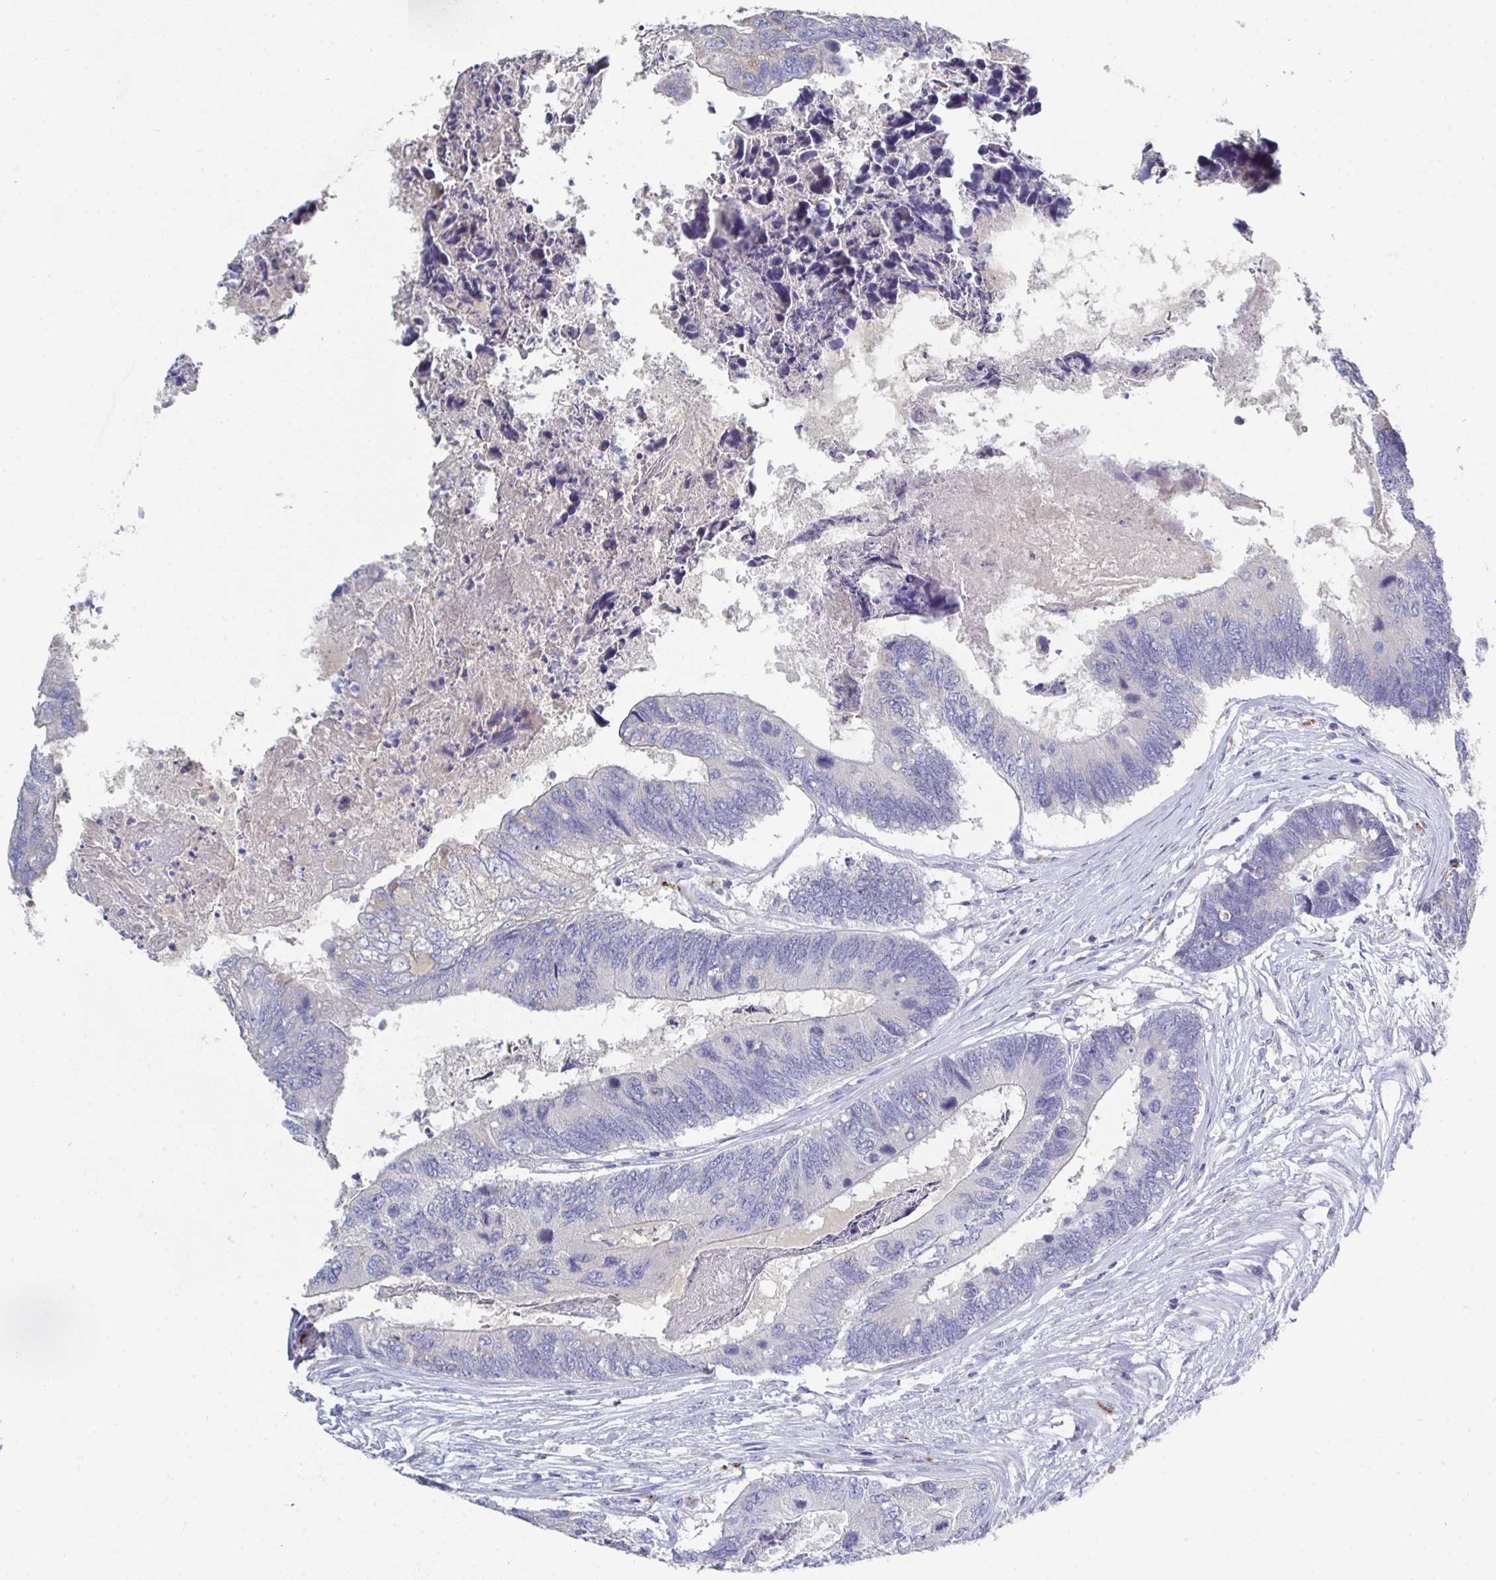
{"staining": {"intensity": "negative", "quantity": "none", "location": "none"}, "tissue": "colorectal cancer", "cell_type": "Tumor cells", "image_type": "cancer", "snomed": [{"axis": "morphology", "description": "Adenocarcinoma, NOS"}, {"axis": "topography", "description": "Colon"}], "caption": "This is a micrograph of IHC staining of colorectal cancer, which shows no positivity in tumor cells.", "gene": "HGFAC", "patient": {"sex": "female", "age": 67}}